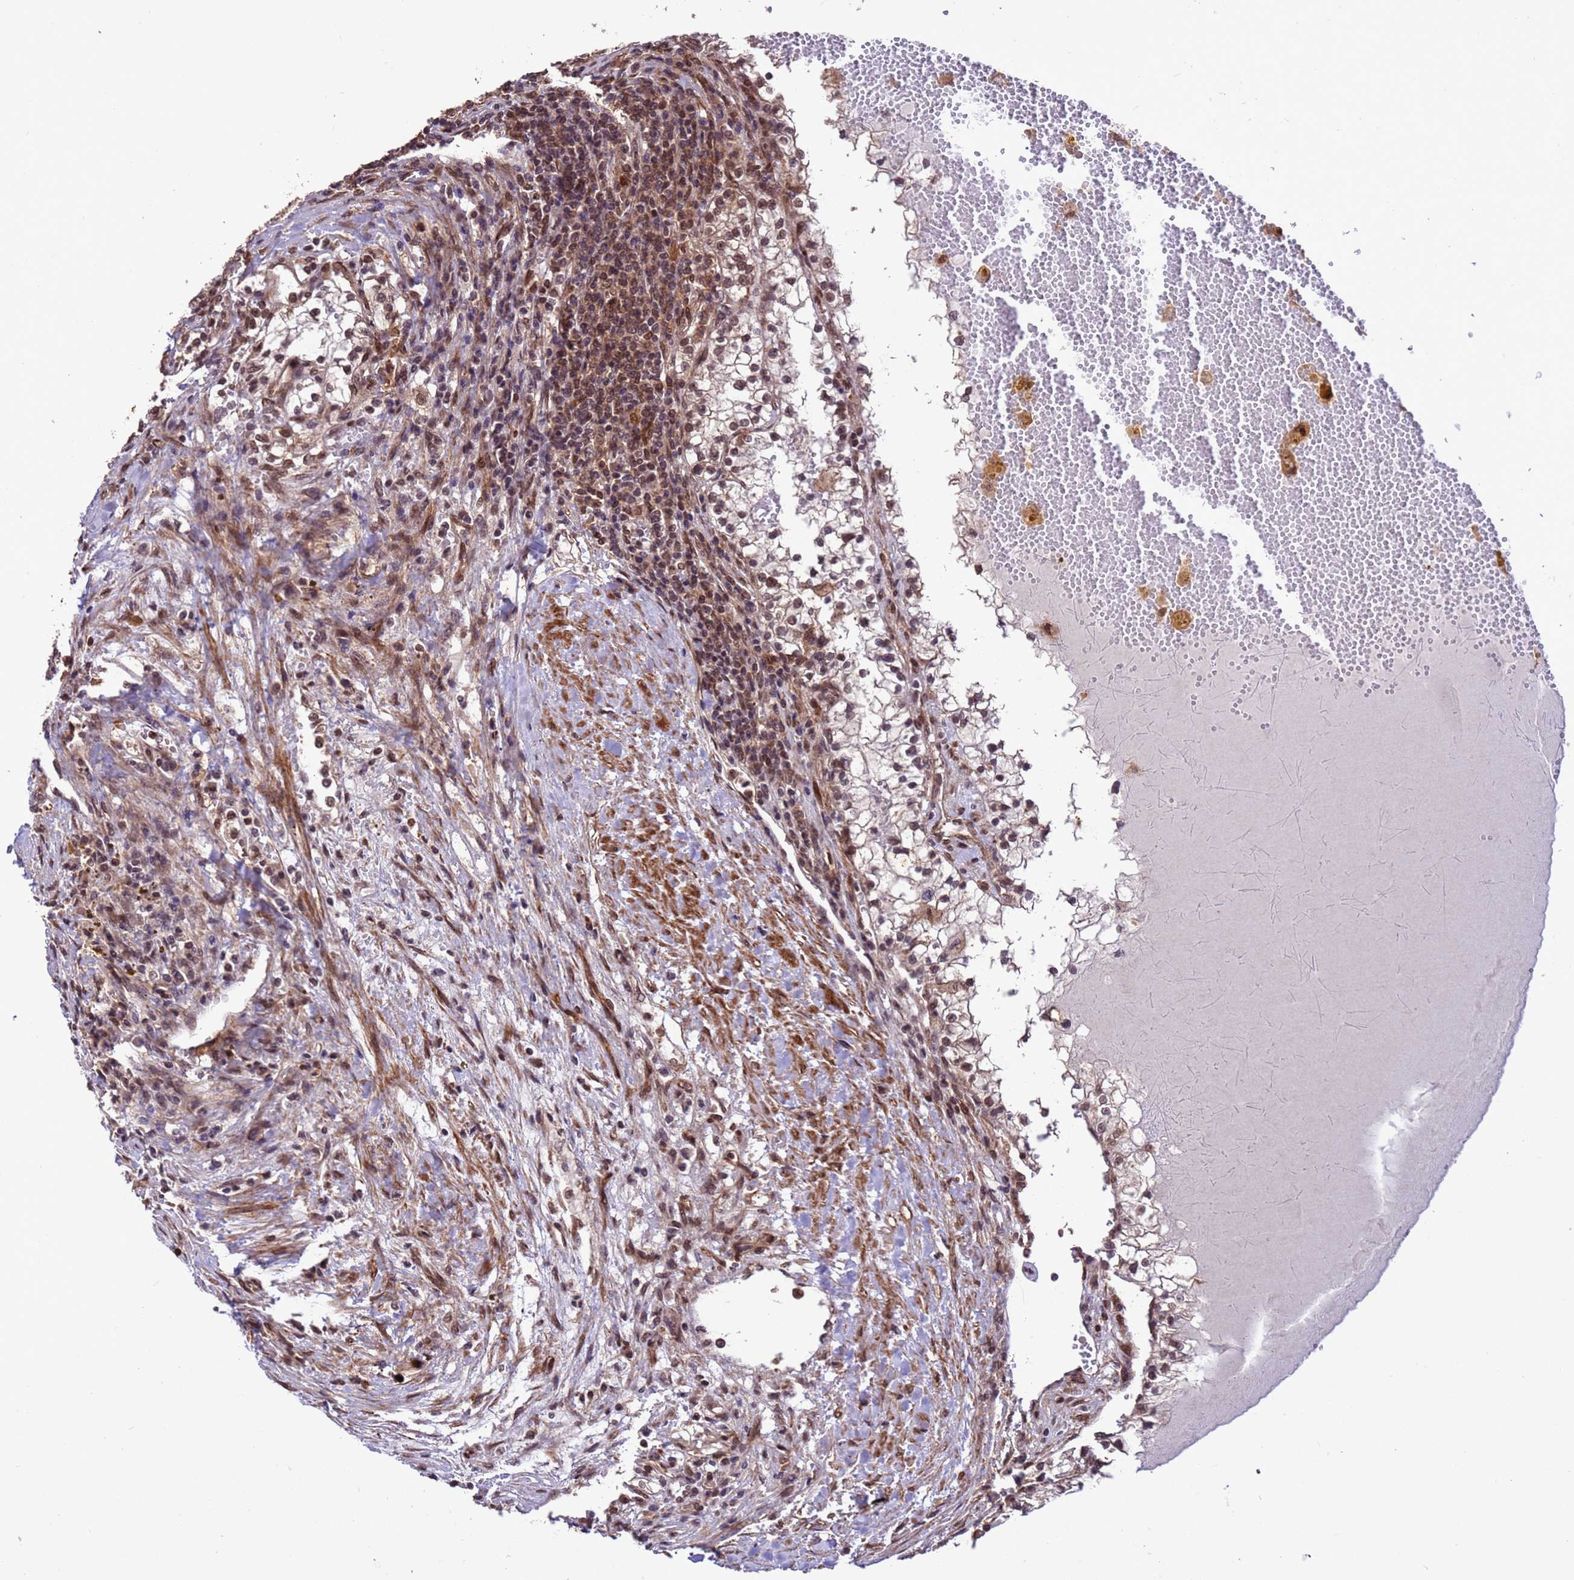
{"staining": {"intensity": "moderate", "quantity": ">75%", "location": "nuclear"}, "tissue": "renal cancer", "cell_type": "Tumor cells", "image_type": "cancer", "snomed": [{"axis": "morphology", "description": "Normal tissue, NOS"}, {"axis": "morphology", "description": "Adenocarcinoma, NOS"}, {"axis": "topography", "description": "Kidney"}], "caption": "Protein expression analysis of renal cancer shows moderate nuclear positivity in approximately >75% of tumor cells.", "gene": "VSTM4", "patient": {"sex": "male", "age": 68}}